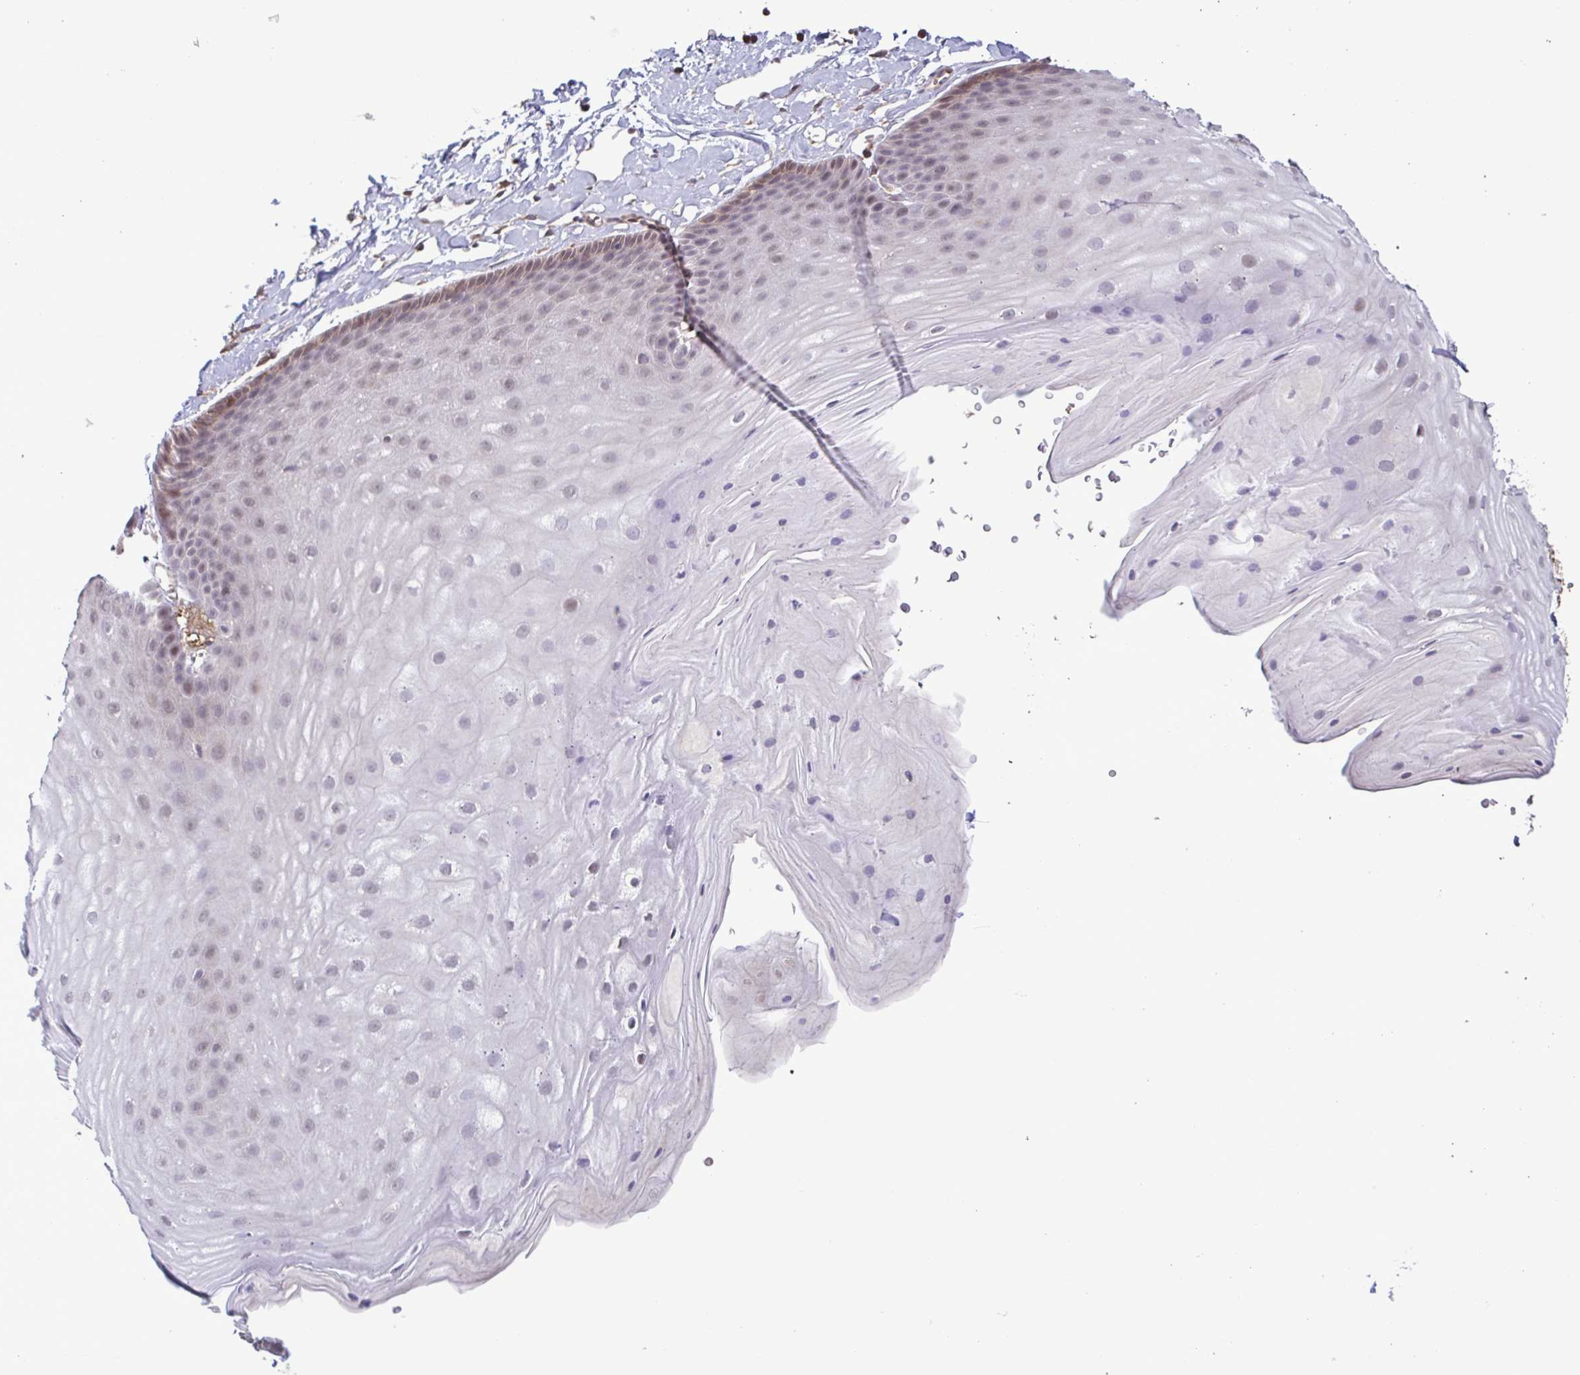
{"staining": {"intensity": "weak", "quantity": "<25%", "location": "cytoplasmic/membranous"}, "tissue": "skin", "cell_type": "Epidermal cells", "image_type": "normal", "snomed": [{"axis": "morphology", "description": "Normal tissue, NOS"}, {"axis": "topography", "description": "Anal"}], "caption": "Micrograph shows no significant protein expression in epidermal cells of normal skin.", "gene": "ZNF200", "patient": {"sex": "male", "age": 53}}